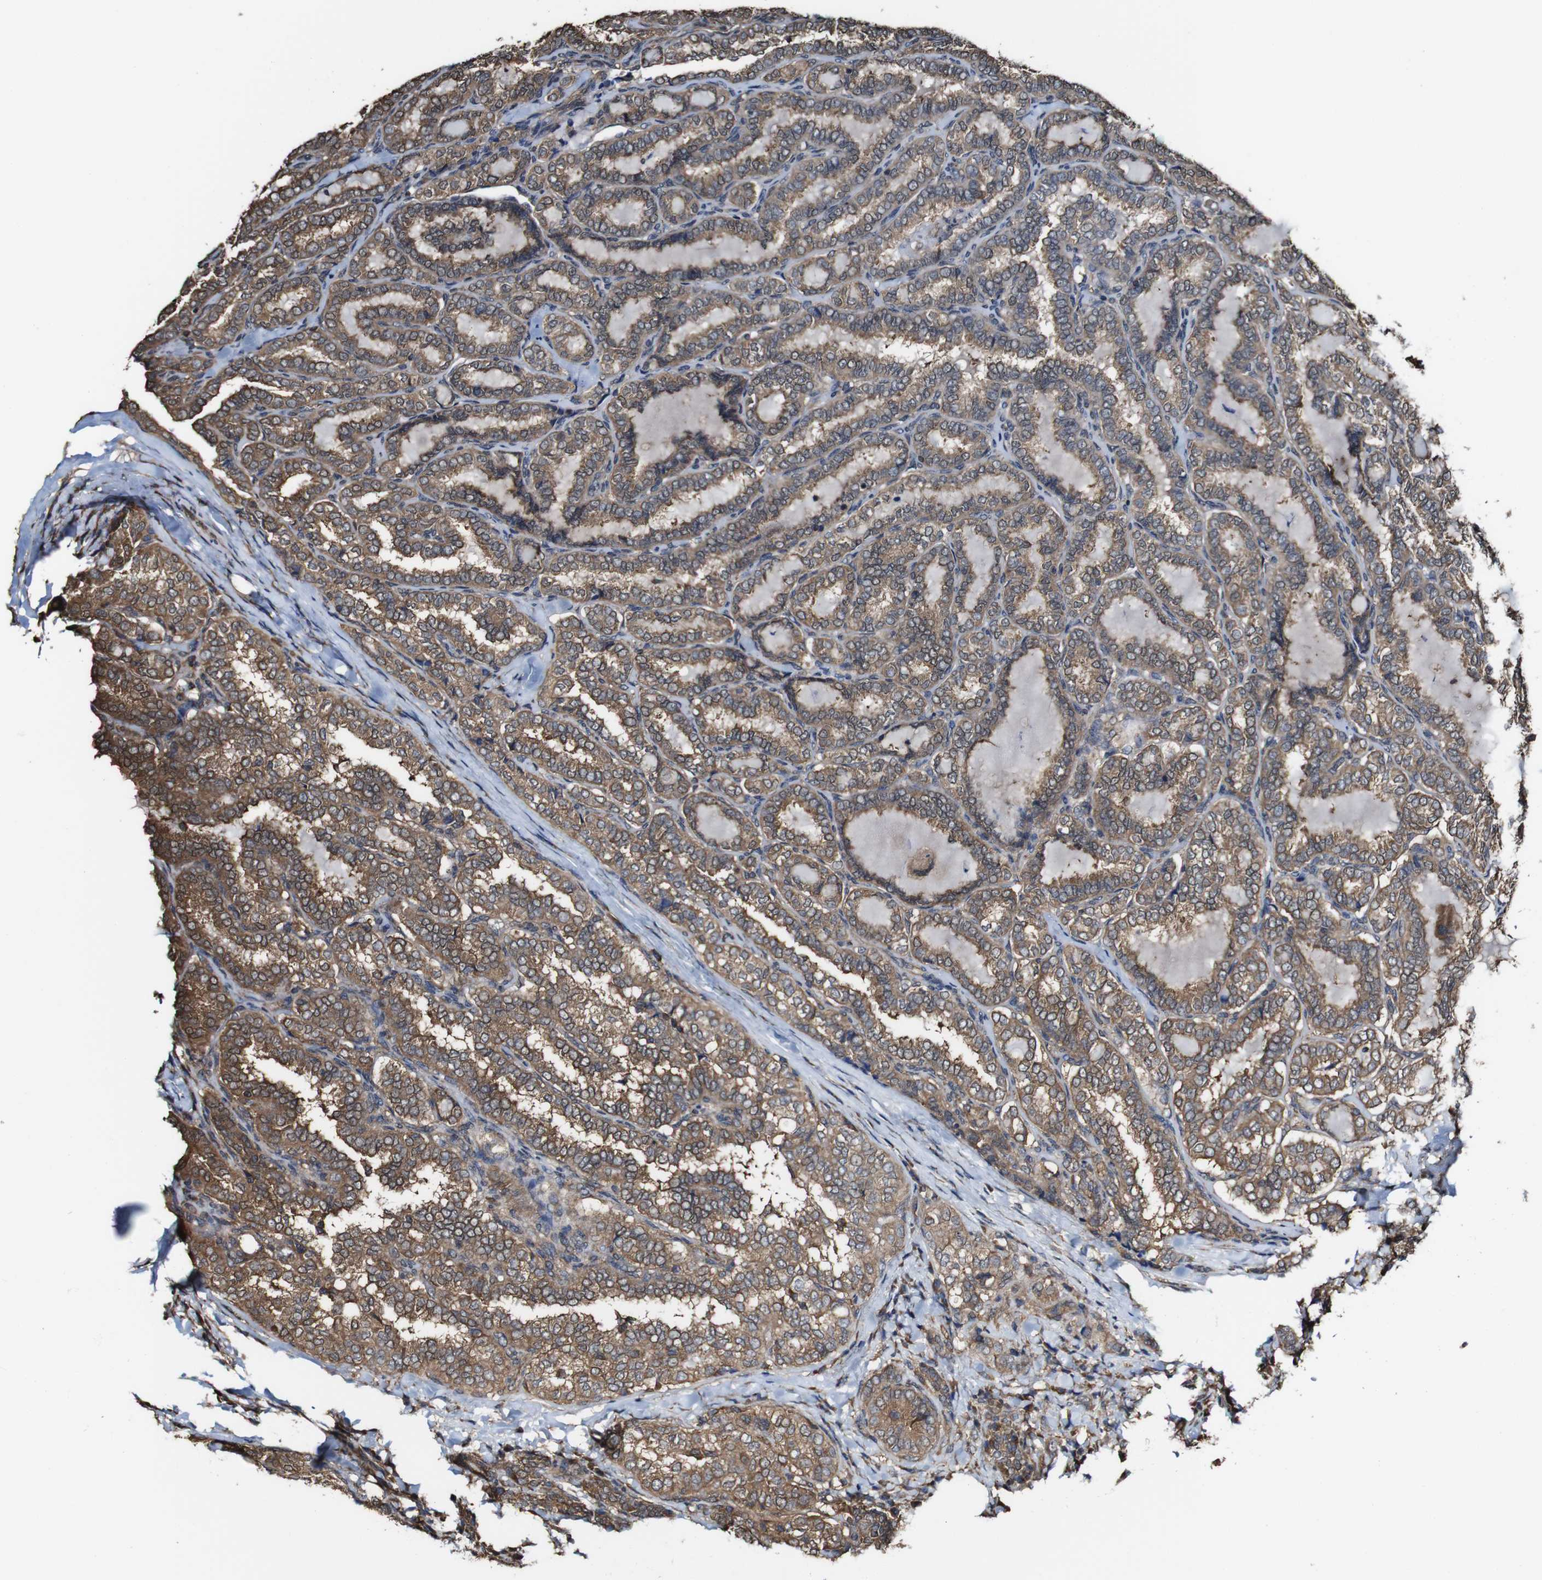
{"staining": {"intensity": "moderate", "quantity": ">75%", "location": "cytoplasmic/membranous"}, "tissue": "thyroid cancer", "cell_type": "Tumor cells", "image_type": "cancer", "snomed": [{"axis": "morphology", "description": "Normal tissue, NOS"}, {"axis": "morphology", "description": "Papillary adenocarcinoma, NOS"}, {"axis": "topography", "description": "Thyroid gland"}], "caption": "This image reveals papillary adenocarcinoma (thyroid) stained with immunohistochemistry to label a protein in brown. The cytoplasmic/membranous of tumor cells show moderate positivity for the protein. Nuclei are counter-stained blue.", "gene": "PTPRR", "patient": {"sex": "female", "age": 30}}